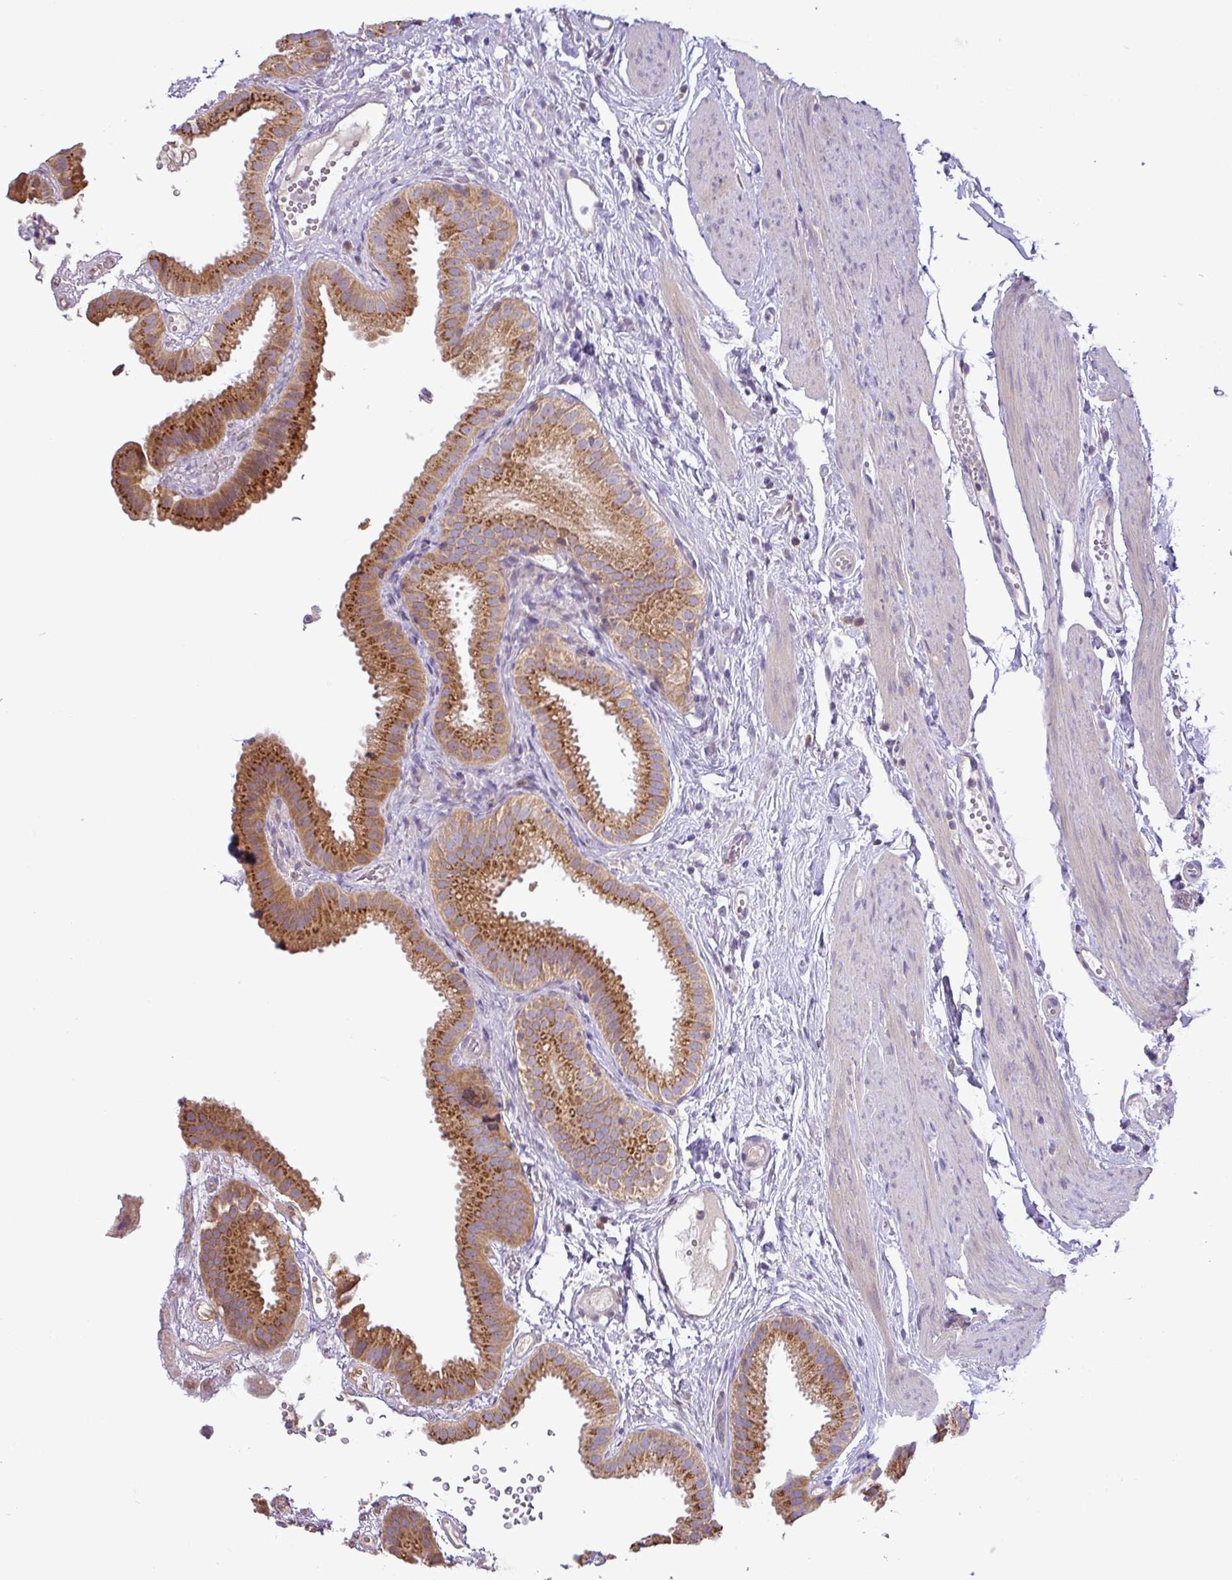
{"staining": {"intensity": "strong", "quantity": ">75%", "location": "cytoplasmic/membranous"}, "tissue": "gallbladder", "cell_type": "Glandular cells", "image_type": "normal", "snomed": [{"axis": "morphology", "description": "Normal tissue, NOS"}, {"axis": "topography", "description": "Gallbladder"}], "caption": "DAB (3,3'-diaminobenzidine) immunohistochemical staining of unremarkable human gallbladder shows strong cytoplasmic/membranous protein expression in about >75% of glandular cells.", "gene": "GALNT12", "patient": {"sex": "female", "age": 61}}